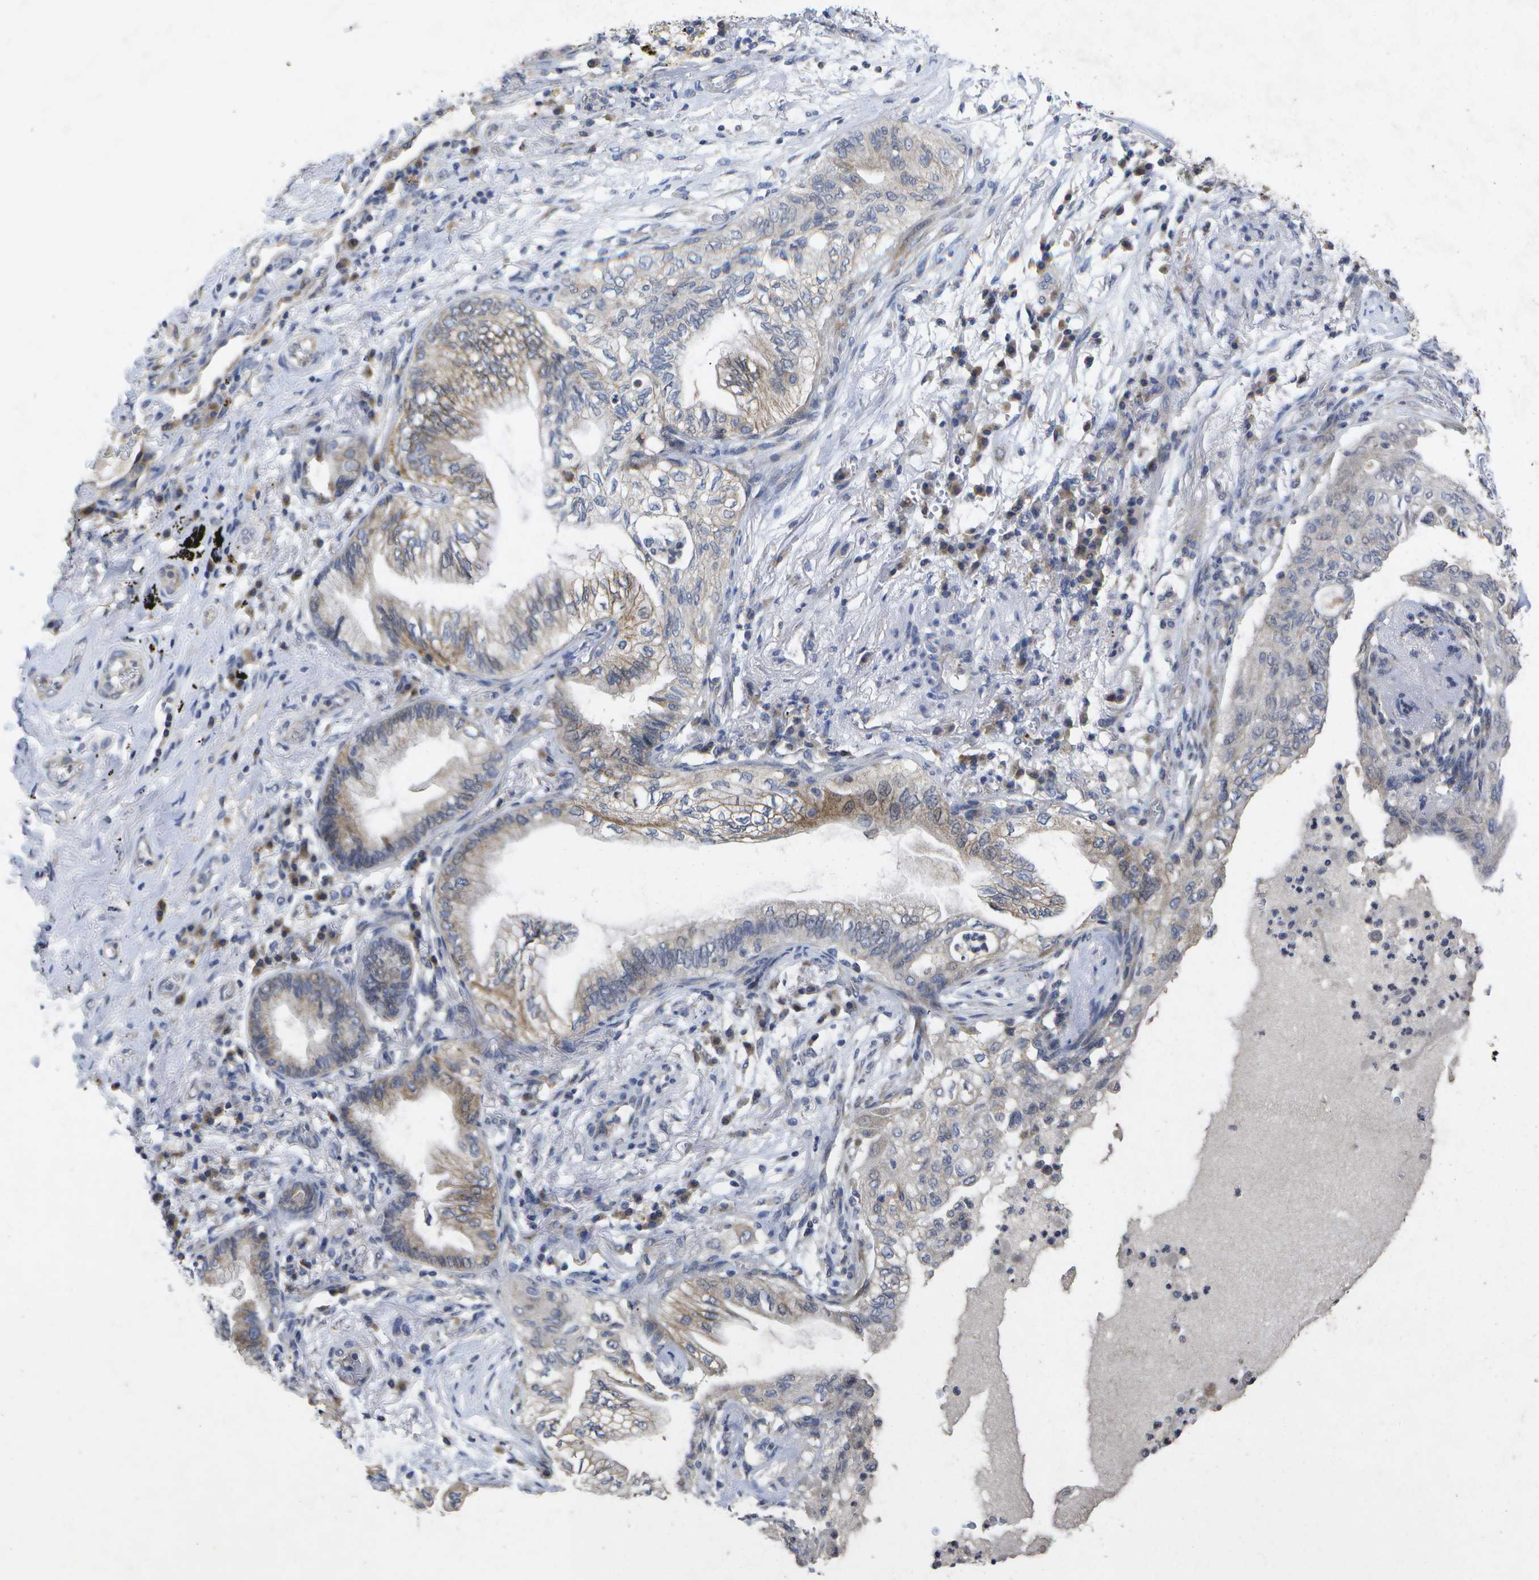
{"staining": {"intensity": "moderate", "quantity": "<25%", "location": "cytoplasmic/membranous"}, "tissue": "lung cancer", "cell_type": "Tumor cells", "image_type": "cancer", "snomed": [{"axis": "morphology", "description": "Normal tissue, NOS"}, {"axis": "morphology", "description": "Adenocarcinoma, NOS"}, {"axis": "topography", "description": "Bronchus"}, {"axis": "topography", "description": "Lung"}], "caption": "Adenocarcinoma (lung) tissue demonstrates moderate cytoplasmic/membranous expression in approximately <25% of tumor cells", "gene": "KDELR1", "patient": {"sex": "female", "age": 70}}